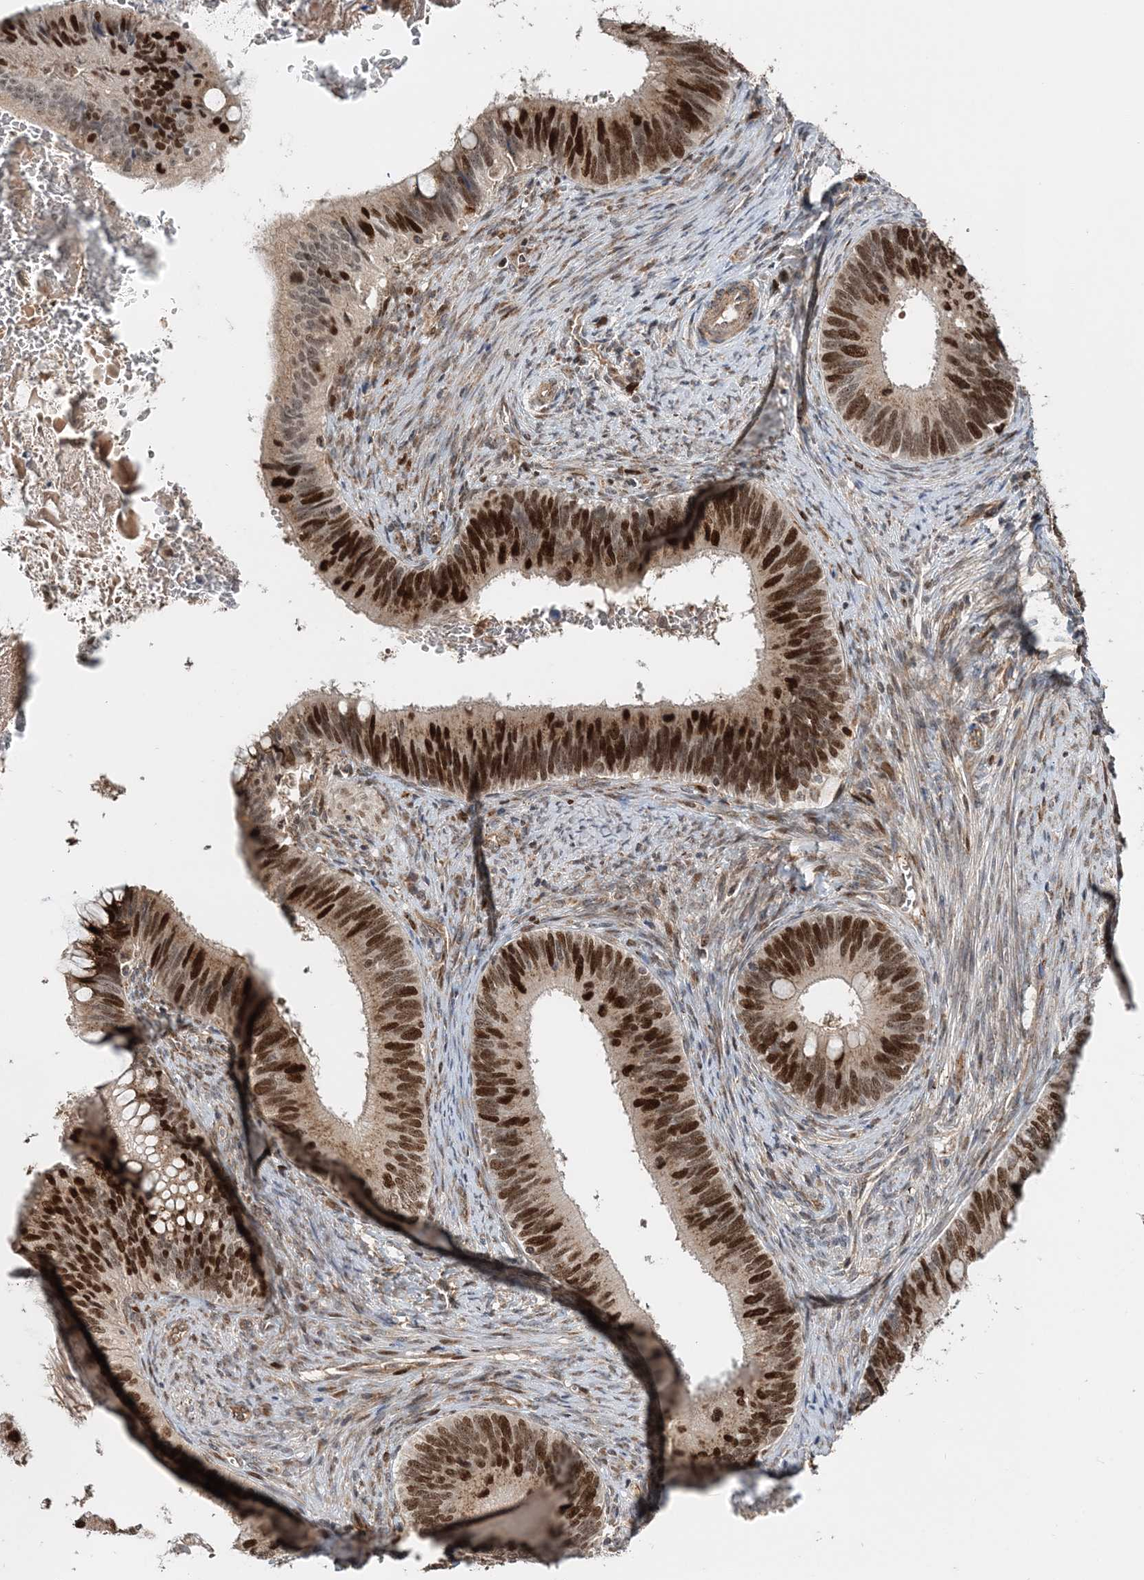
{"staining": {"intensity": "strong", "quantity": ">75%", "location": "nuclear"}, "tissue": "cervical cancer", "cell_type": "Tumor cells", "image_type": "cancer", "snomed": [{"axis": "morphology", "description": "Adenocarcinoma, NOS"}, {"axis": "topography", "description": "Cervix"}], "caption": "About >75% of tumor cells in human adenocarcinoma (cervical) display strong nuclear protein staining as visualized by brown immunohistochemical staining.", "gene": "KIF4A", "patient": {"sex": "female", "age": 42}}